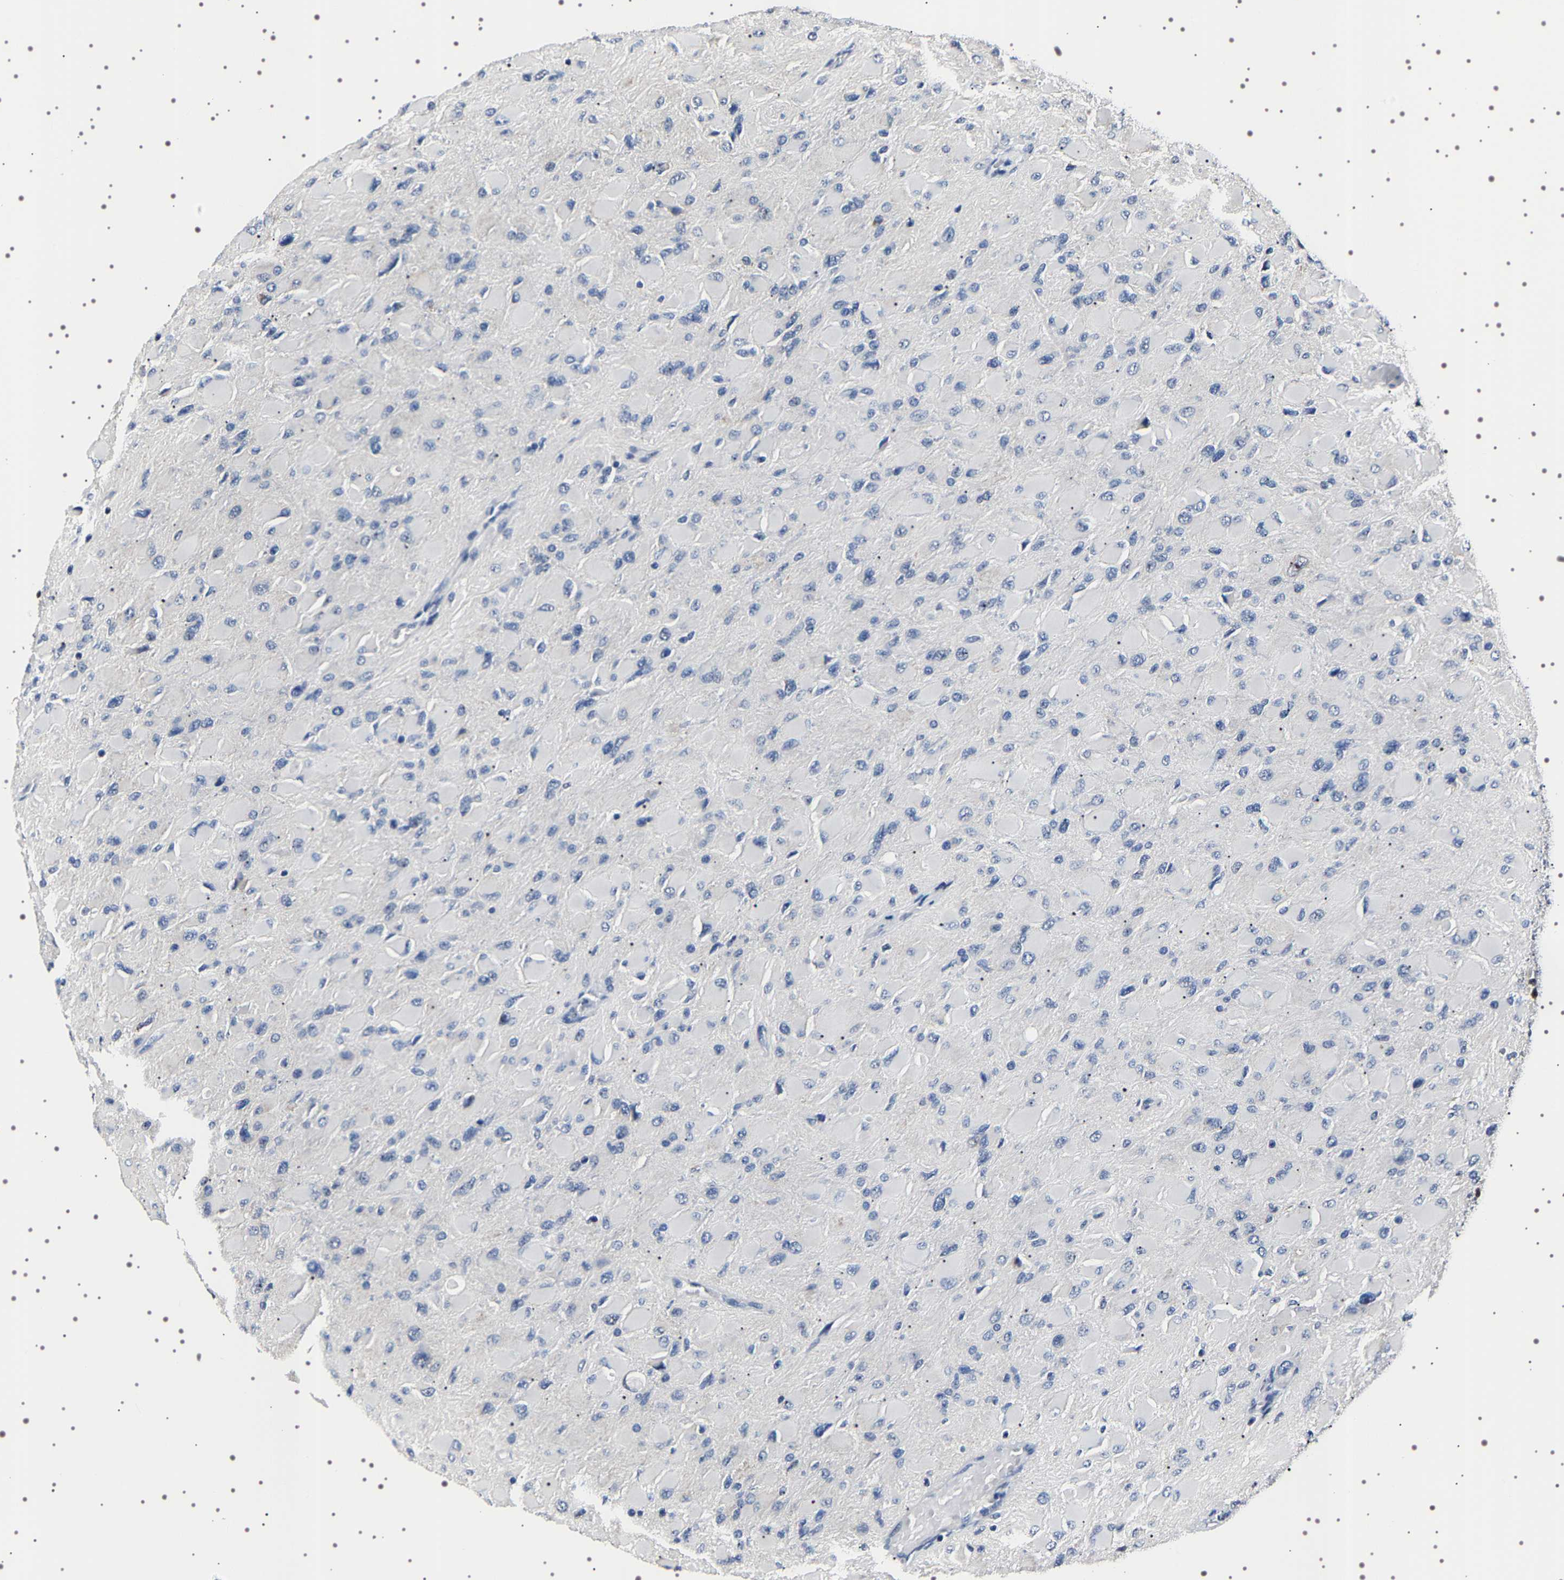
{"staining": {"intensity": "negative", "quantity": "none", "location": "none"}, "tissue": "glioma", "cell_type": "Tumor cells", "image_type": "cancer", "snomed": [{"axis": "morphology", "description": "Glioma, malignant, High grade"}, {"axis": "topography", "description": "Cerebral cortex"}], "caption": "The image displays no significant positivity in tumor cells of glioma. (DAB IHC visualized using brightfield microscopy, high magnification).", "gene": "GNL3", "patient": {"sex": "female", "age": 36}}